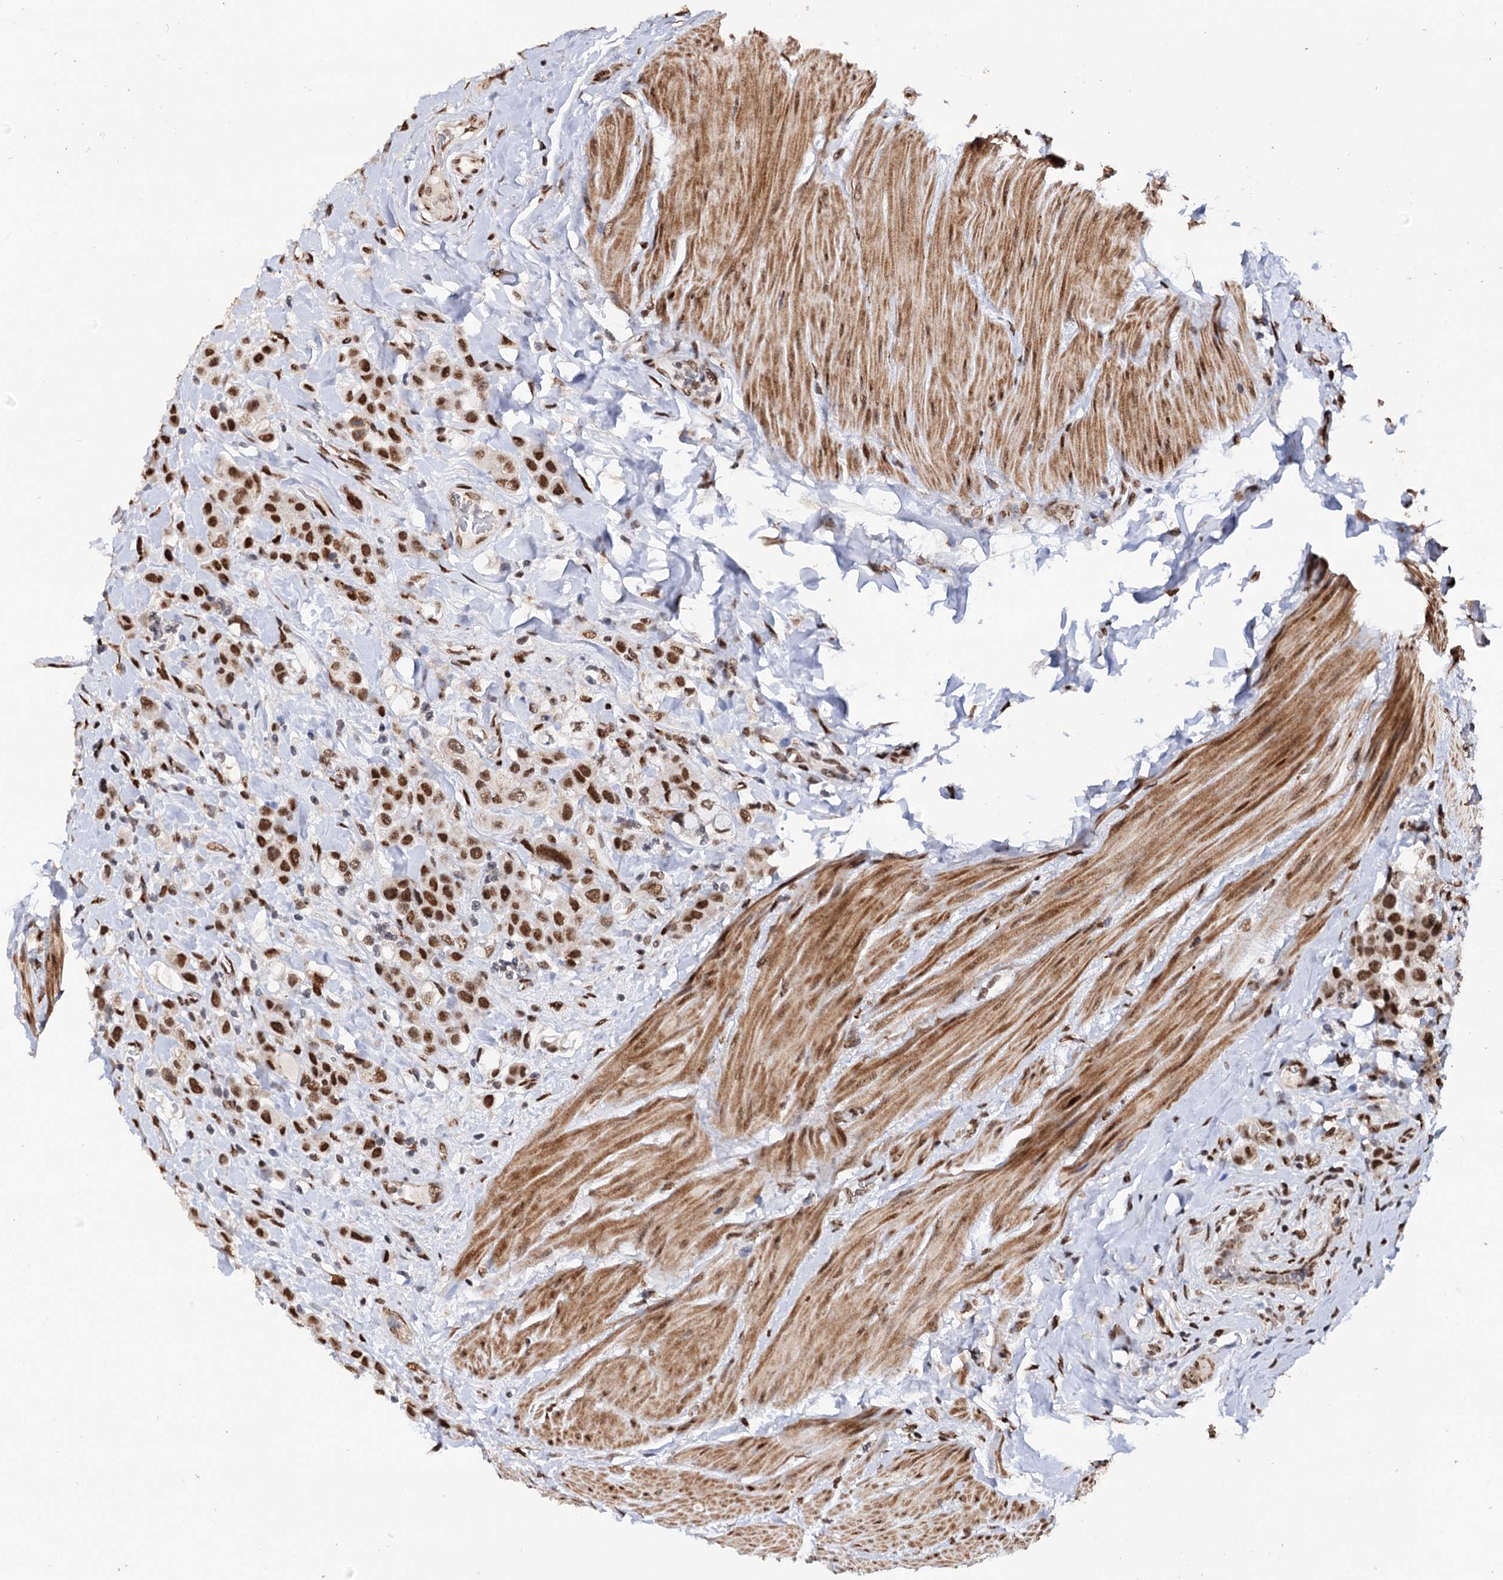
{"staining": {"intensity": "strong", "quantity": ">75%", "location": "nuclear"}, "tissue": "urothelial cancer", "cell_type": "Tumor cells", "image_type": "cancer", "snomed": [{"axis": "morphology", "description": "Urothelial carcinoma, High grade"}, {"axis": "topography", "description": "Urinary bladder"}], "caption": "Human urothelial carcinoma (high-grade) stained with a brown dye shows strong nuclear positive staining in approximately >75% of tumor cells.", "gene": "MATR3", "patient": {"sex": "male", "age": 50}}